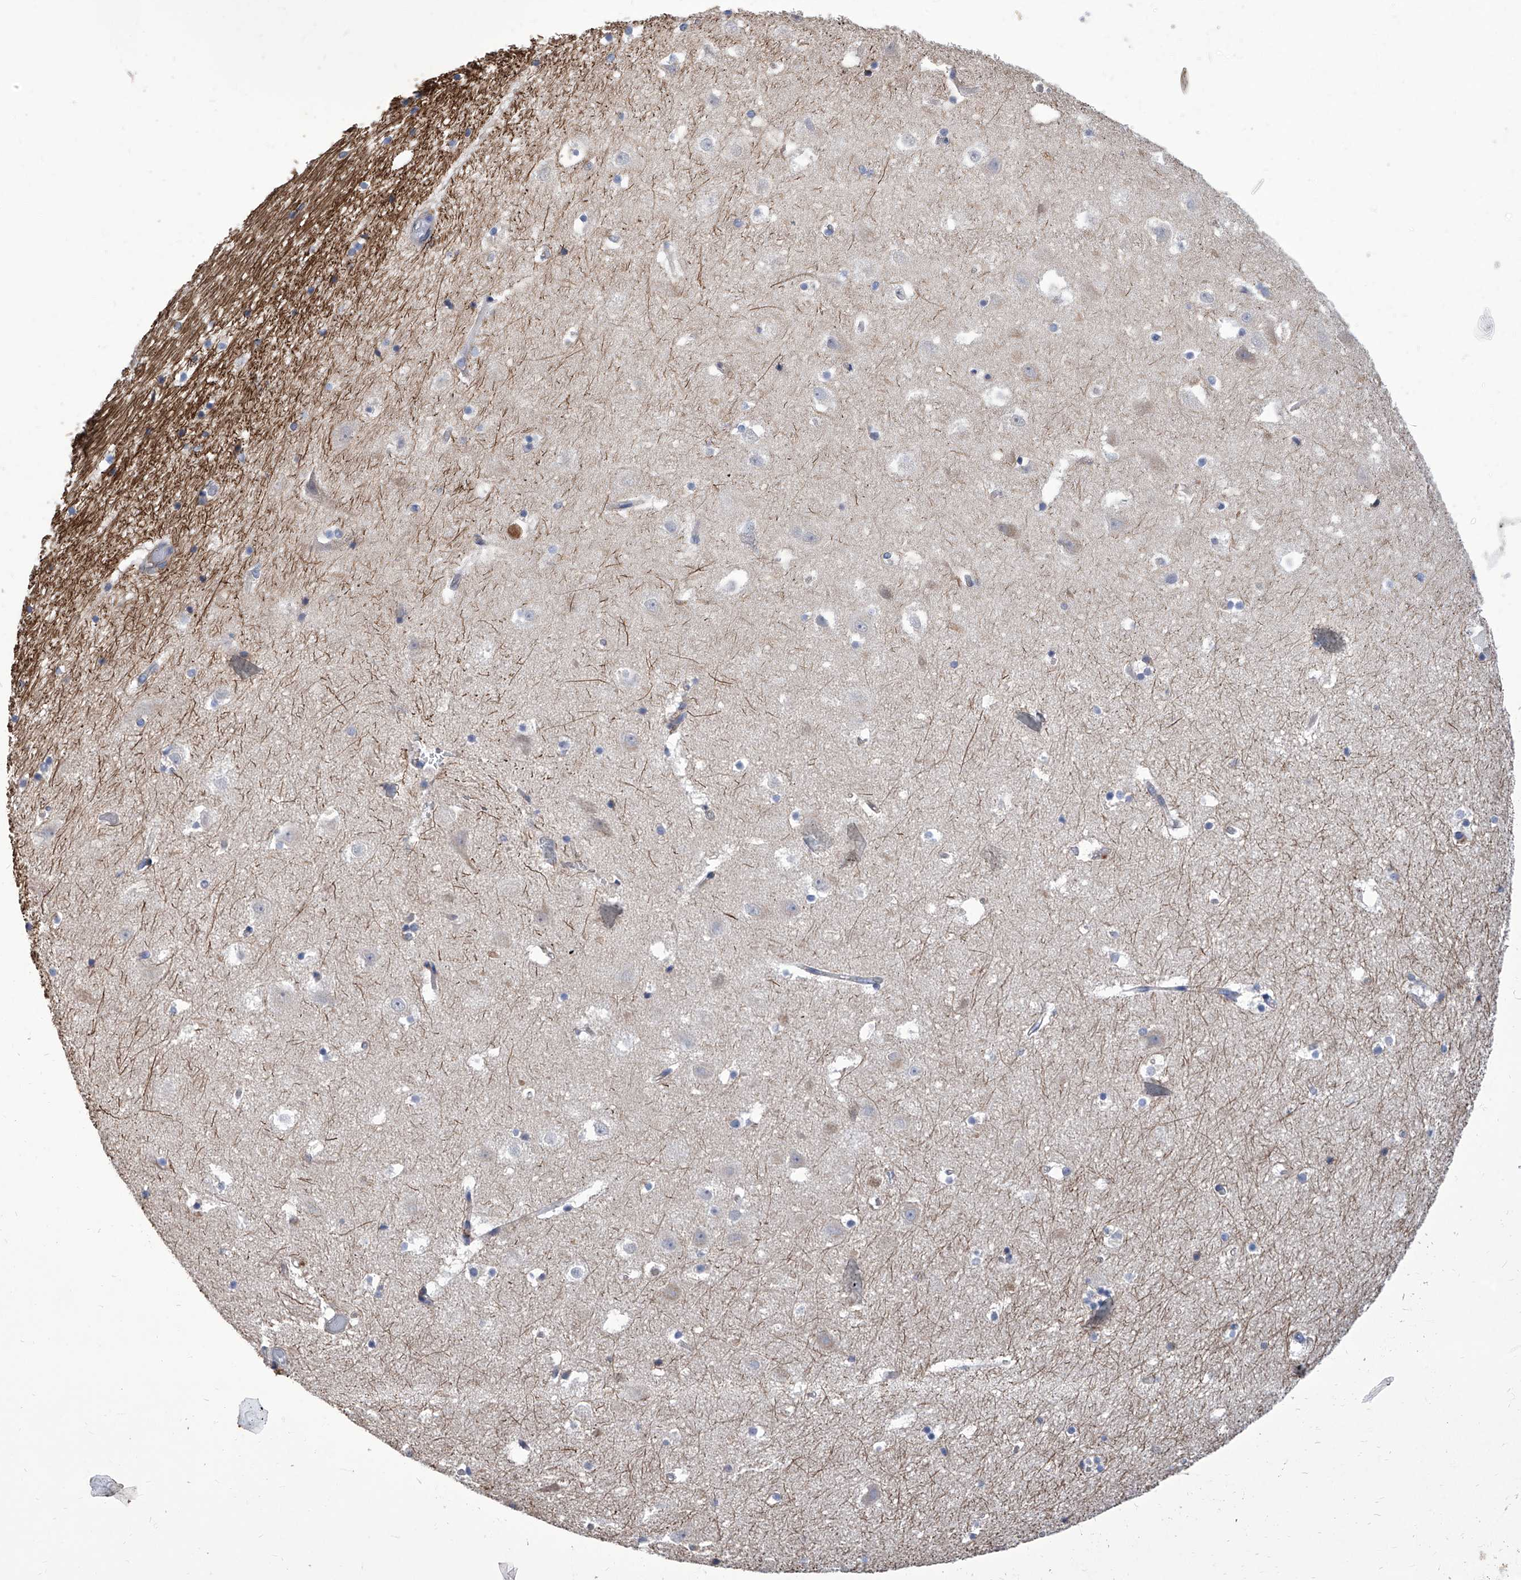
{"staining": {"intensity": "negative", "quantity": "none", "location": "none"}, "tissue": "hippocampus", "cell_type": "Glial cells", "image_type": "normal", "snomed": [{"axis": "morphology", "description": "Normal tissue, NOS"}, {"axis": "topography", "description": "Hippocampus"}], "caption": "This is an immunohistochemistry histopathology image of normal human hippocampus. There is no expression in glial cells.", "gene": "TJAP1", "patient": {"sex": "female", "age": 52}}